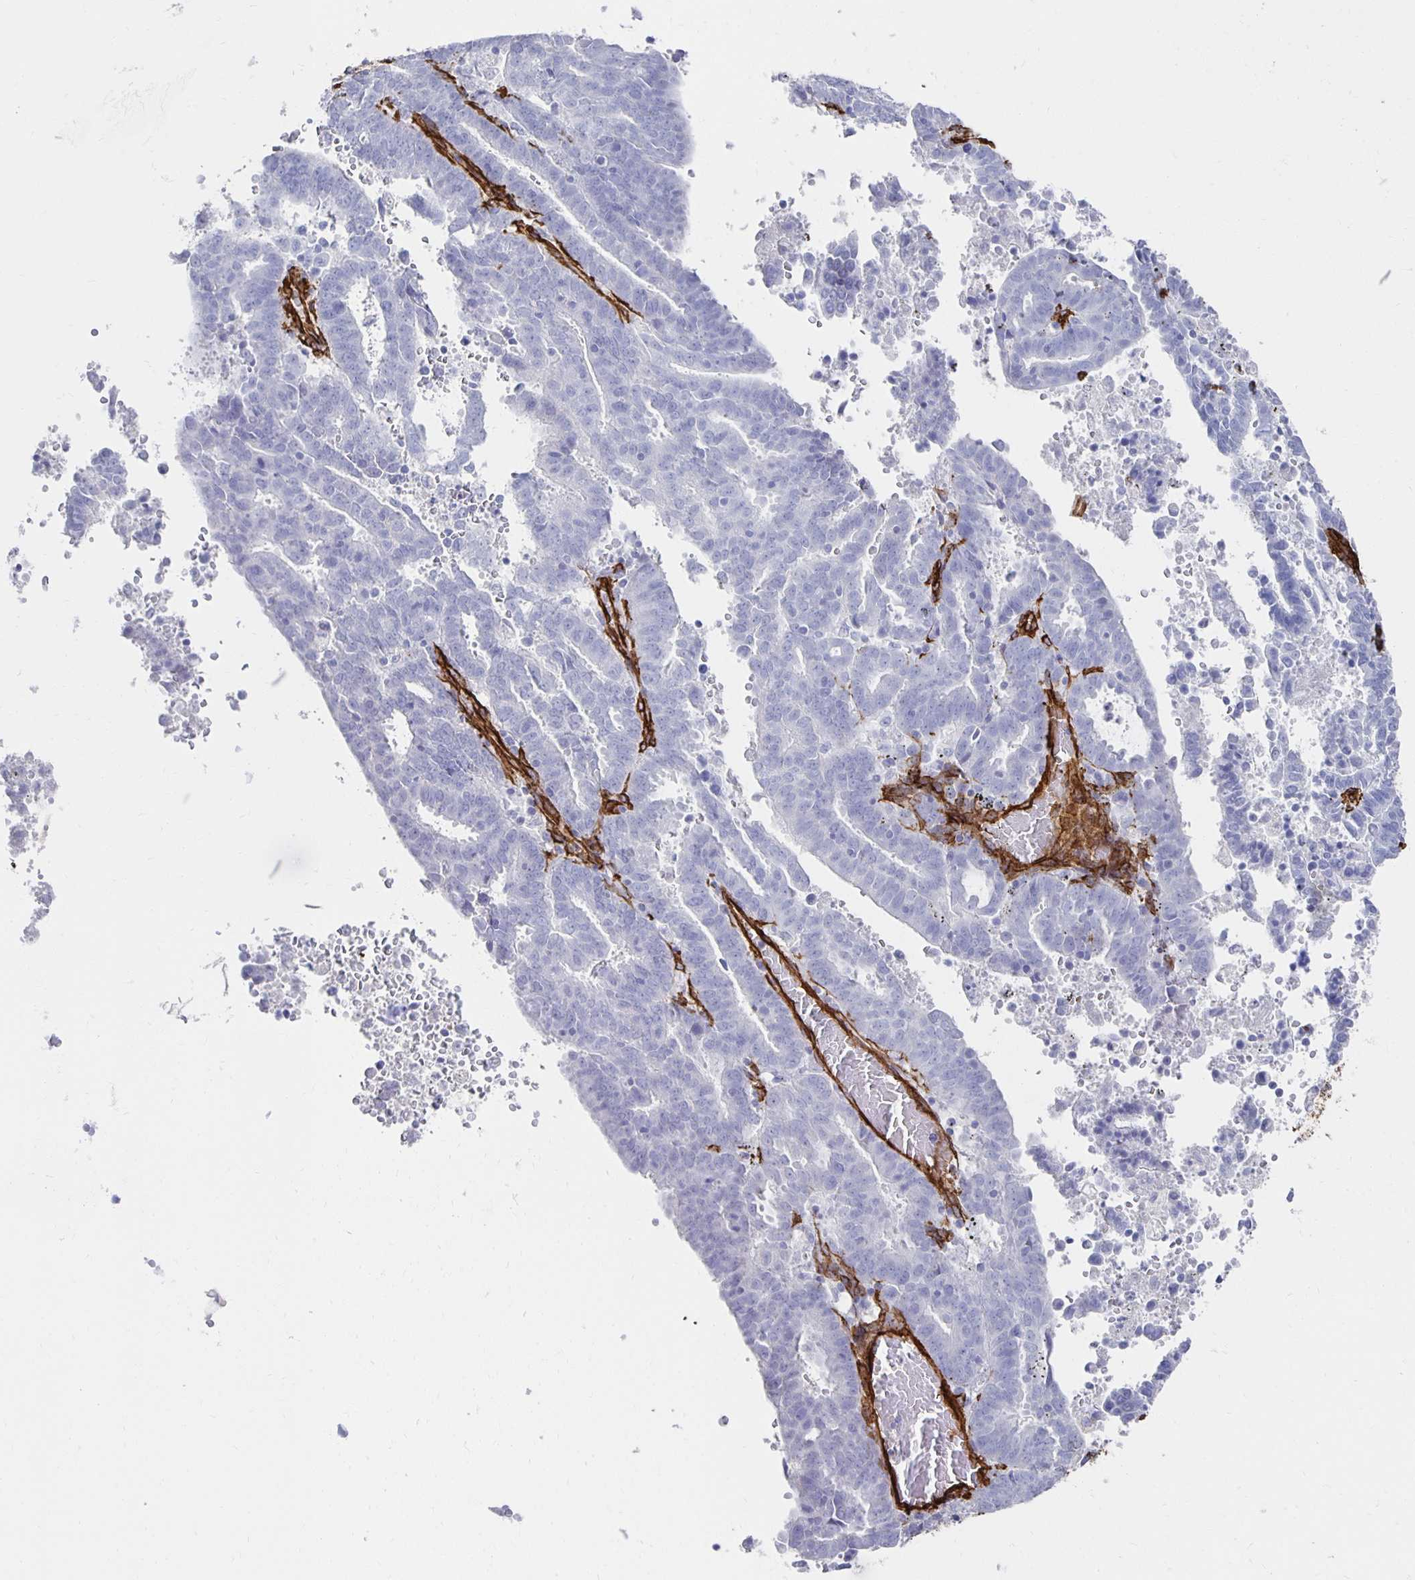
{"staining": {"intensity": "negative", "quantity": "none", "location": "none"}, "tissue": "endometrial cancer", "cell_type": "Tumor cells", "image_type": "cancer", "snomed": [{"axis": "morphology", "description": "Adenocarcinoma, NOS"}, {"axis": "topography", "description": "Uterus"}], "caption": "An image of endometrial adenocarcinoma stained for a protein shows no brown staining in tumor cells. (Brightfield microscopy of DAB IHC at high magnification).", "gene": "VIPR2", "patient": {"sex": "female", "age": 83}}